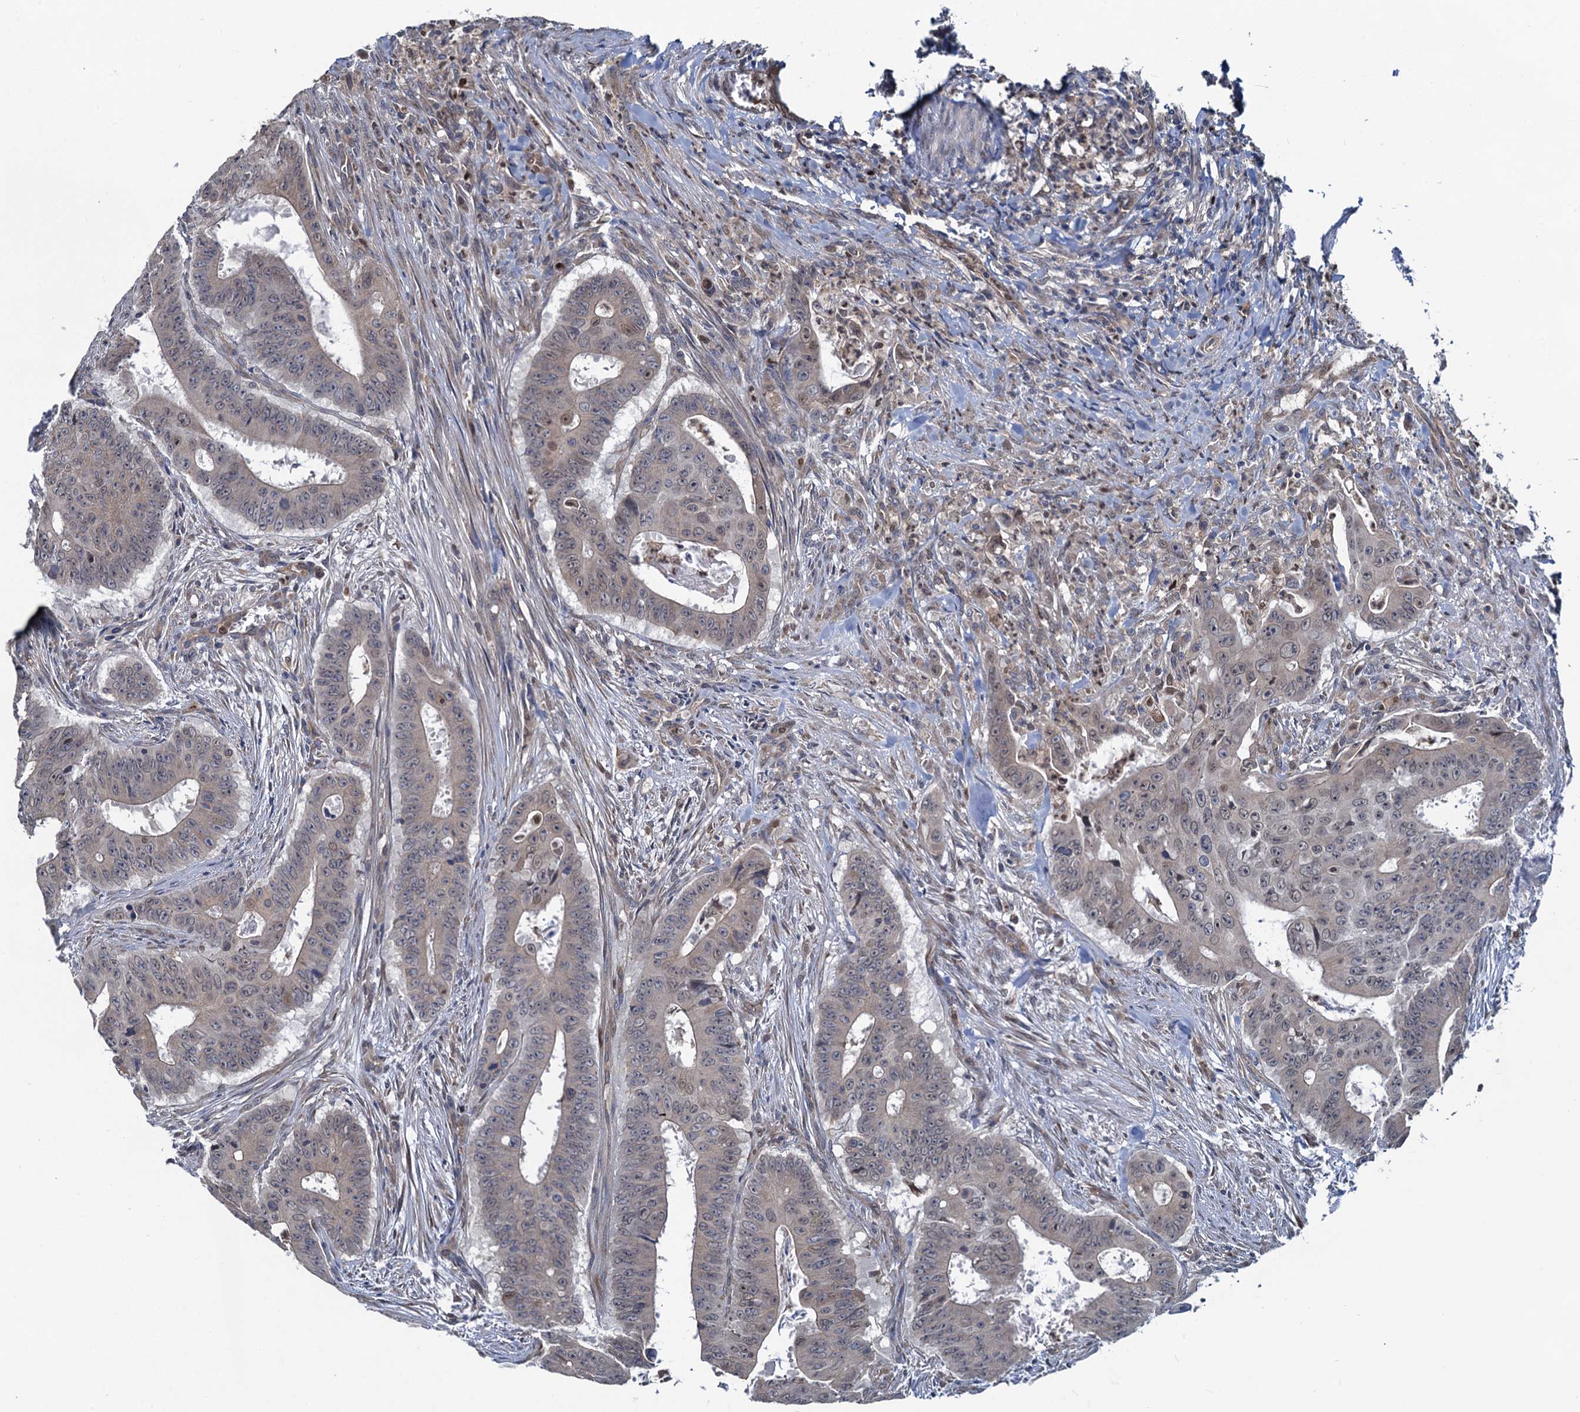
{"staining": {"intensity": "weak", "quantity": "<25%", "location": "cytoplasmic/membranous,nuclear"}, "tissue": "colorectal cancer", "cell_type": "Tumor cells", "image_type": "cancer", "snomed": [{"axis": "morphology", "description": "Adenocarcinoma, NOS"}, {"axis": "topography", "description": "Rectum"}], "caption": "This histopathology image is of colorectal adenocarcinoma stained with immunohistochemistry (IHC) to label a protein in brown with the nuclei are counter-stained blue. There is no positivity in tumor cells. (DAB (3,3'-diaminobenzidine) IHC with hematoxylin counter stain).", "gene": "RNF125", "patient": {"sex": "female", "age": 75}}